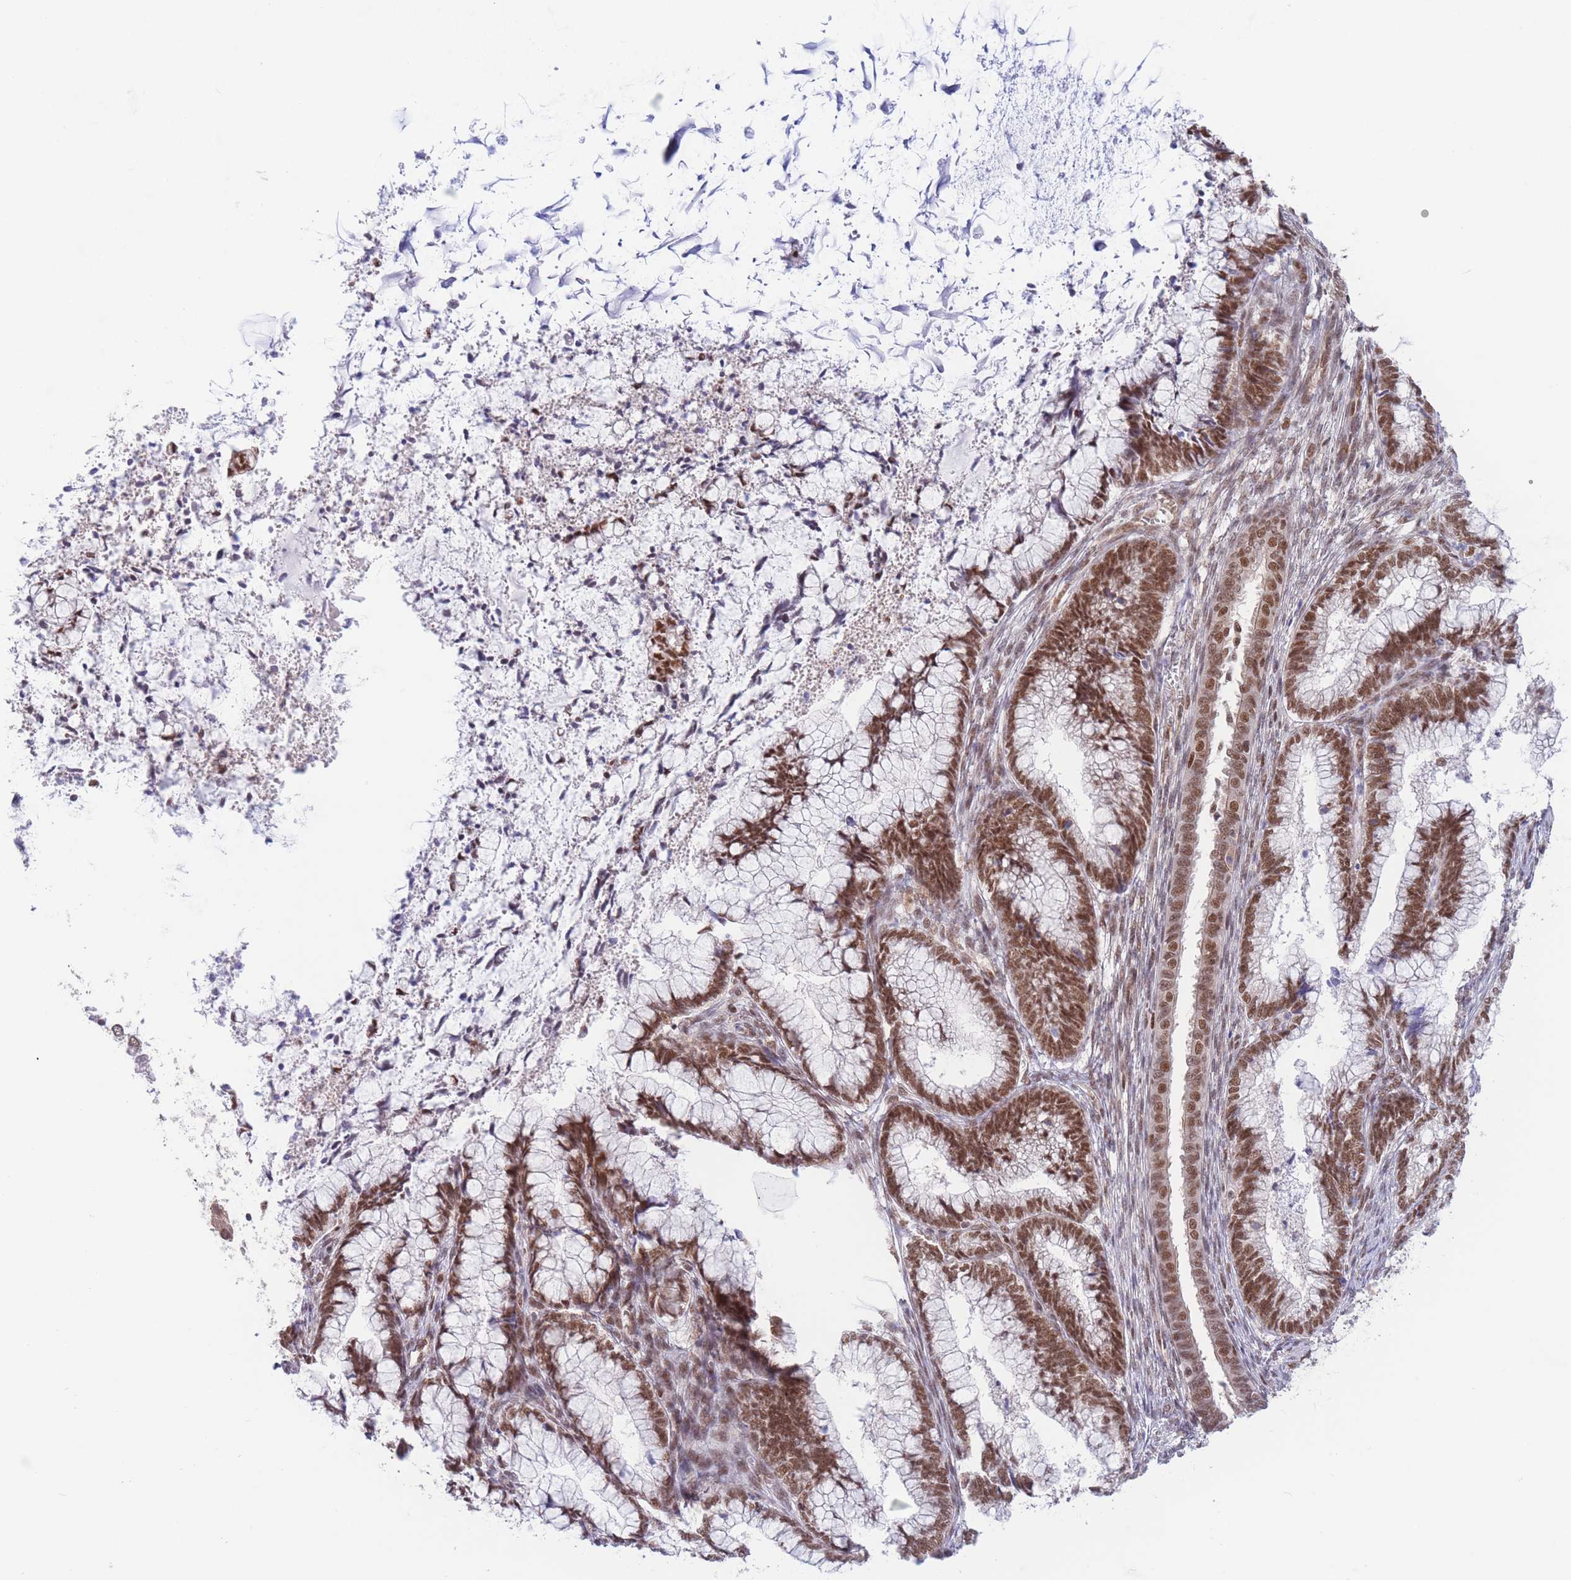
{"staining": {"intensity": "moderate", "quantity": ">75%", "location": "nuclear"}, "tissue": "cervical cancer", "cell_type": "Tumor cells", "image_type": "cancer", "snomed": [{"axis": "morphology", "description": "Adenocarcinoma, NOS"}, {"axis": "topography", "description": "Cervix"}], "caption": "Immunohistochemical staining of human cervical cancer demonstrates medium levels of moderate nuclear expression in approximately >75% of tumor cells.", "gene": "SMAD9", "patient": {"sex": "female", "age": 44}}